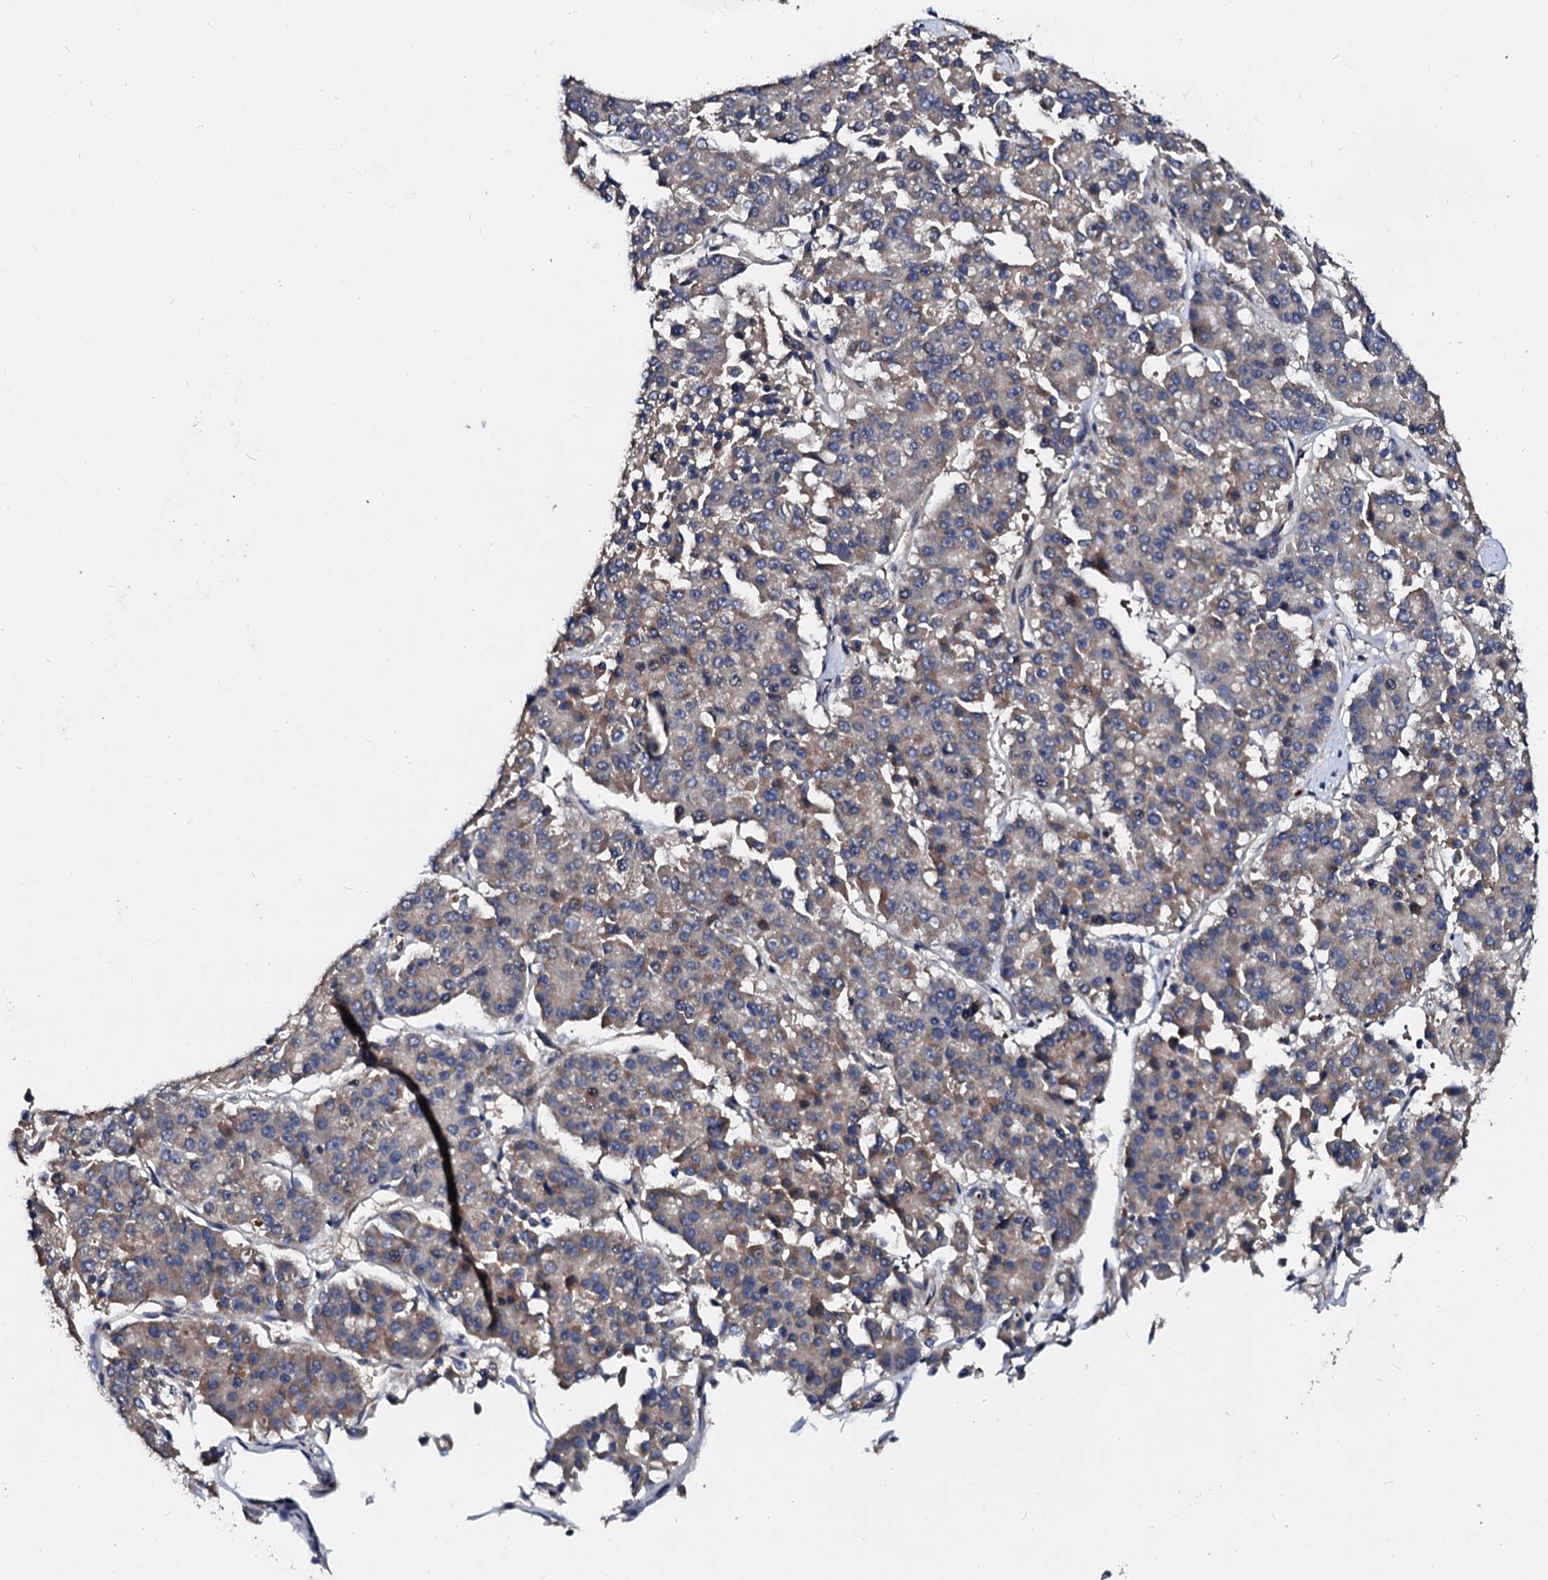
{"staining": {"intensity": "weak", "quantity": "<25%", "location": "cytoplasmic/membranous"}, "tissue": "pancreatic cancer", "cell_type": "Tumor cells", "image_type": "cancer", "snomed": [{"axis": "morphology", "description": "Adenocarcinoma, NOS"}, {"axis": "topography", "description": "Pancreas"}], "caption": "DAB (3,3'-diaminobenzidine) immunohistochemical staining of pancreatic cancer (adenocarcinoma) reveals no significant expression in tumor cells.", "gene": "FIBIN", "patient": {"sex": "male", "age": 50}}